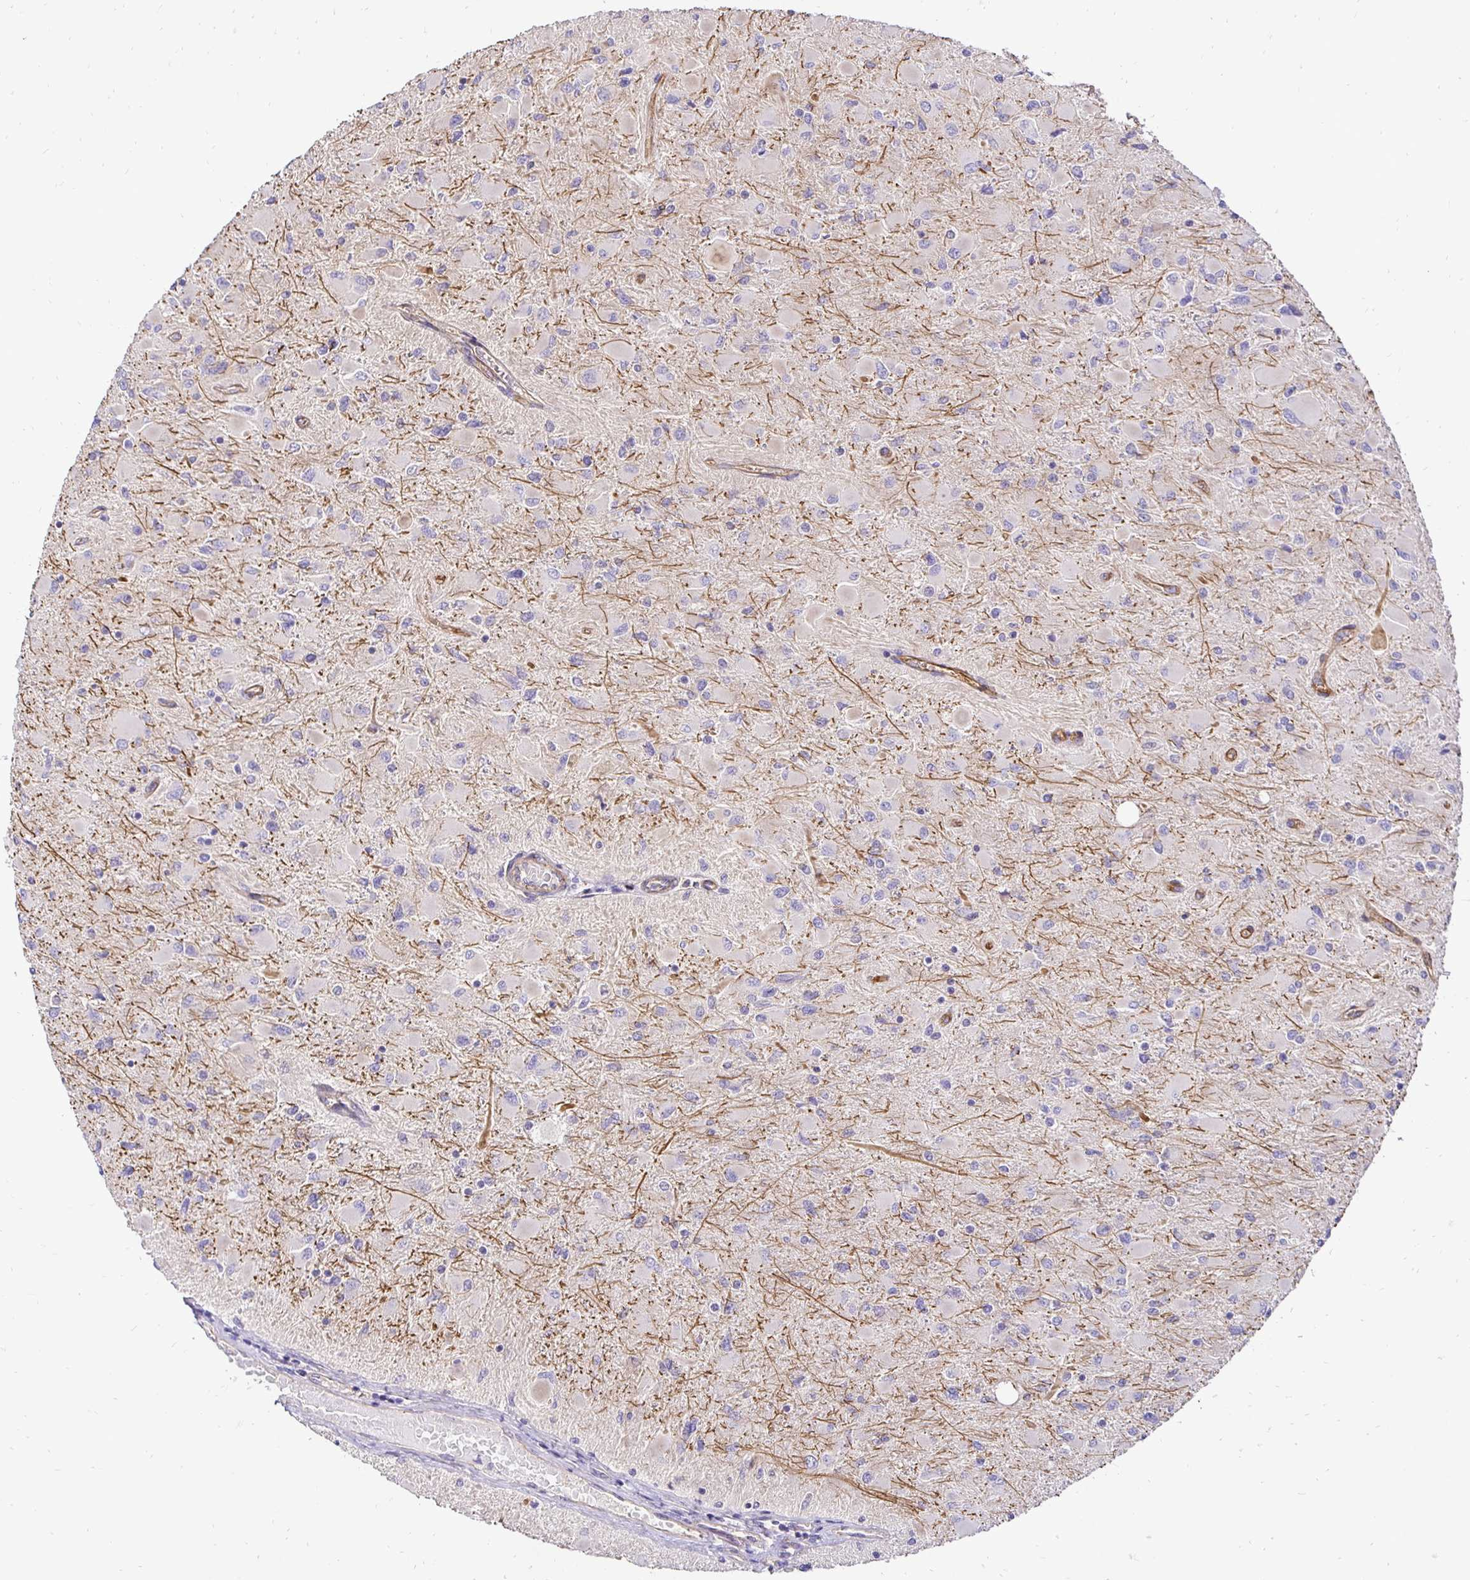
{"staining": {"intensity": "negative", "quantity": "none", "location": "none"}, "tissue": "glioma", "cell_type": "Tumor cells", "image_type": "cancer", "snomed": [{"axis": "morphology", "description": "Glioma, malignant, High grade"}, {"axis": "topography", "description": "Cerebral cortex"}], "caption": "Immunohistochemical staining of human high-grade glioma (malignant) shows no significant expression in tumor cells.", "gene": "SLC9A1", "patient": {"sex": "female", "age": 36}}